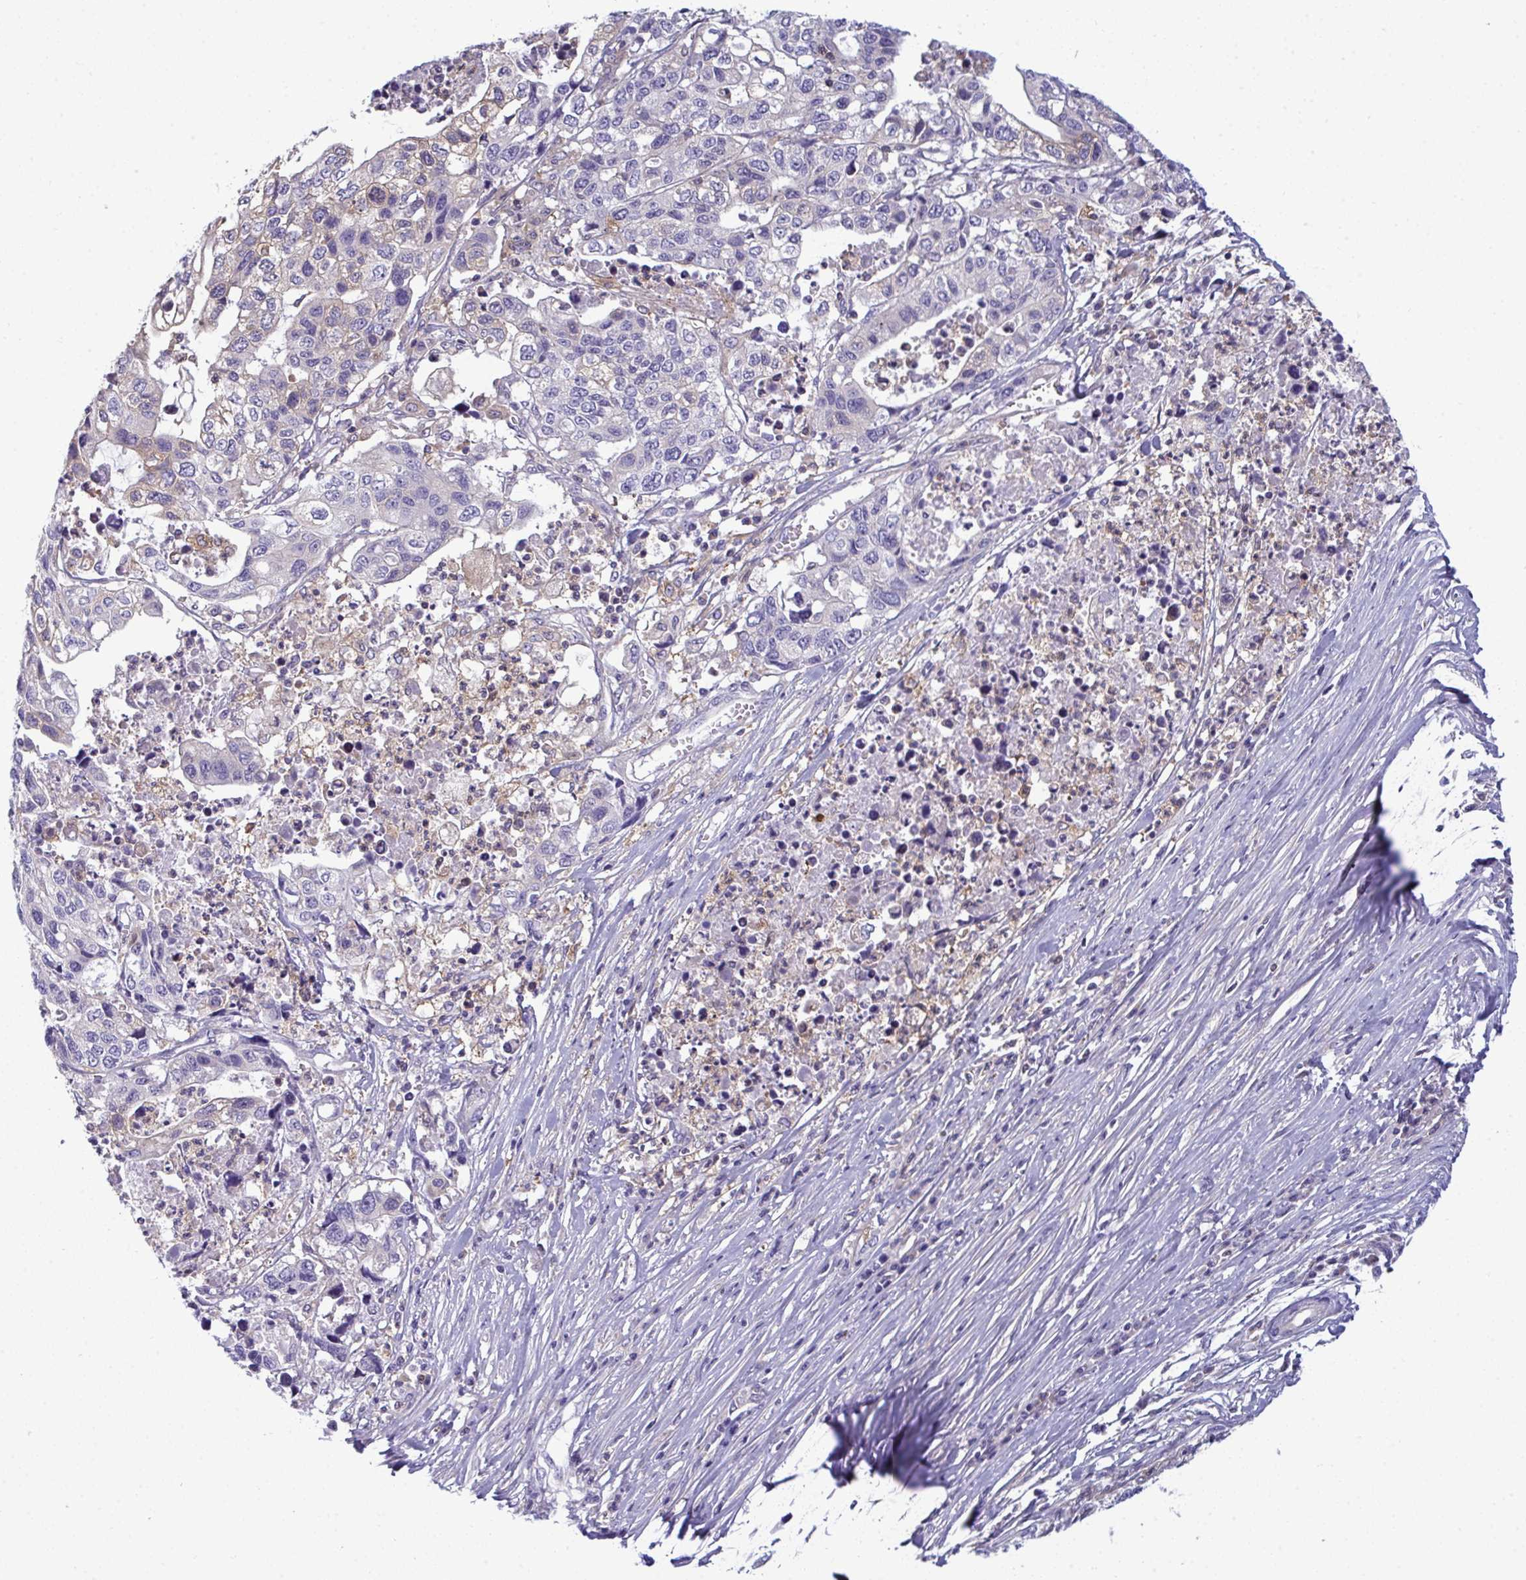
{"staining": {"intensity": "moderate", "quantity": "<25%", "location": "cytoplasmic/membranous"}, "tissue": "stomach cancer", "cell_type": "Tumor cells", "image_type": "cancer", "snomed": [{"axis": "morphology", "description": "Adenocarcinoma, NOS"}, {"axis": "topography", "description": "Stomach, upper"}], "caption": "Stomach cancer (adenocarcinoma) stained with DAB IHC displays low levels of moderate cytoplasmic/membranous positivity in approximately <25% of tumor cells.", "gene": "SLC30A6", "patient": {"sex": "female", "age": 67}}